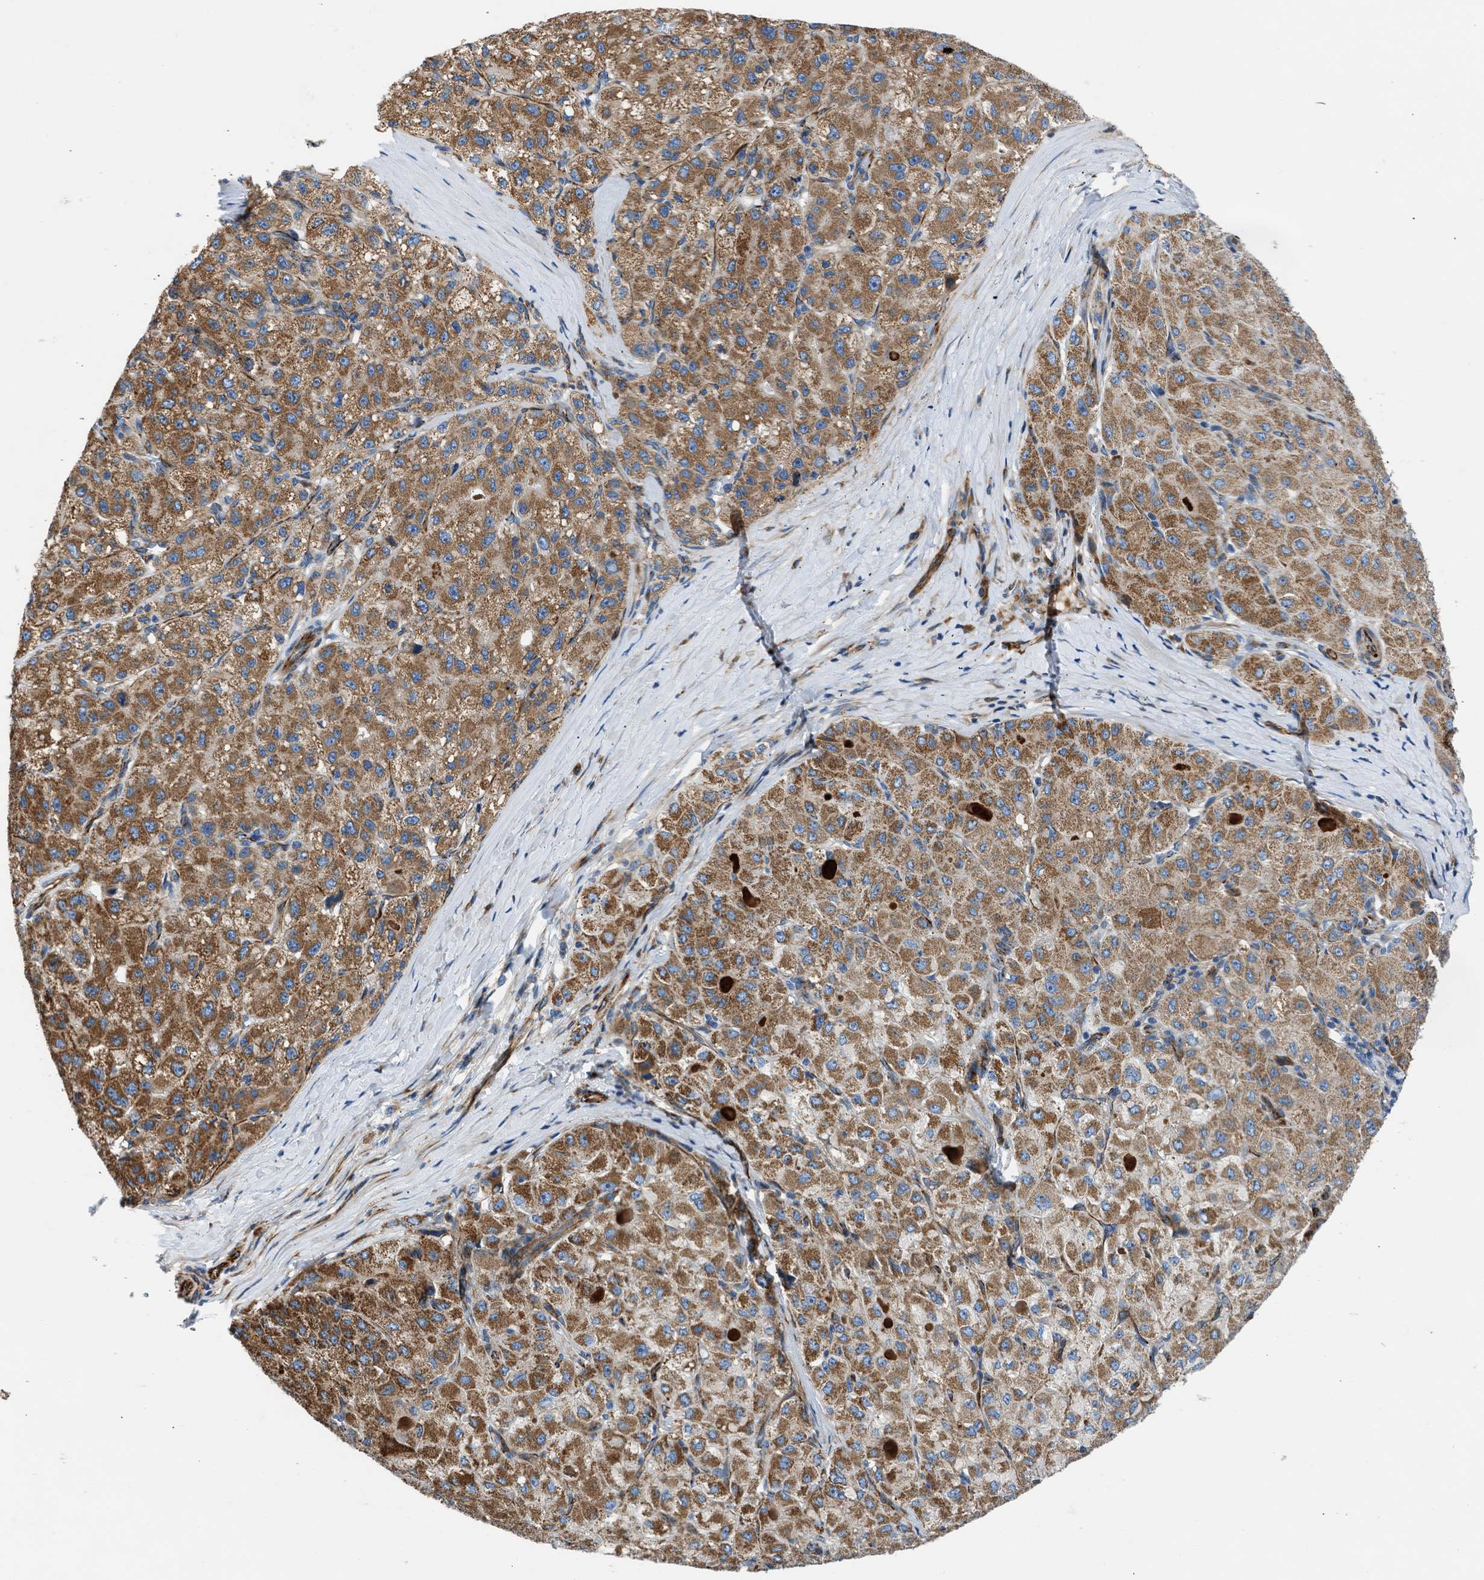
{"staining": {"intensity": "moderate", "quantity": ">75%", "location": "cytoplasmic/membranous"}, "tissue": "liver cancer", "cell_type": "Tumor cells", "image_type": "cancer", "snomed": [{"axis": "morphology", "description": "Carcinoma, Hepatocellular, NOS"}, {"axis": "topography", "description": "Liver"}], "caption": "A high-resolution micrograph shows immunohistochemistry staining of liver cancer (hepatocellular carcinoma), which reveals moderate cytoplasmic/membranous expression in approximately >75% of tumor cells.", "gene": "ULK4", "patient": {"sex": "male", "age": 80}}